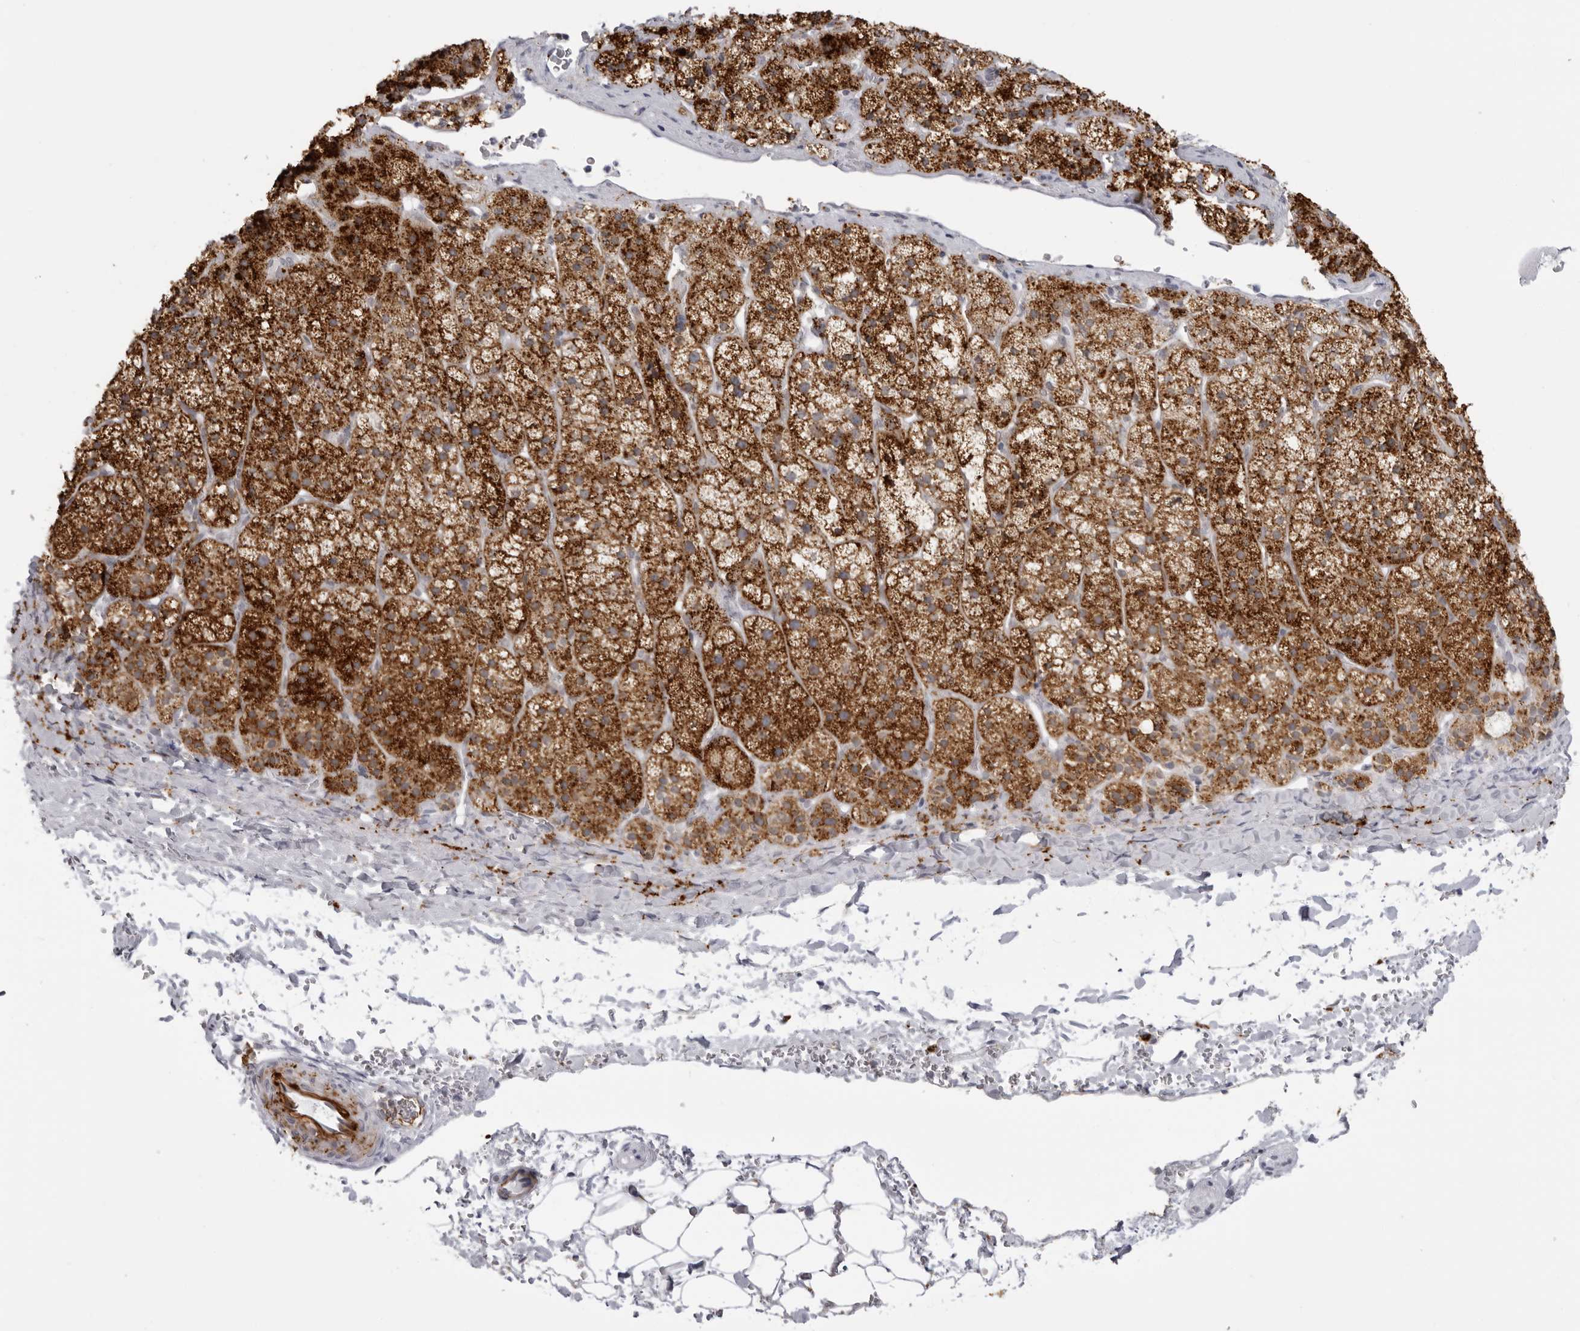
{"staining": {"intensity": "strong", "quantity": "25%-75%", "location": "cytoplasmic/membranous"}, "tissue": "adrenal gland", "cell_type": "Glandular cells", "image_type": "normal", "snomed": [{"axis": "morphology", "description": "Normal tissue, NOS"}, {"axis": "topography", "description": "Adrenal gland"}], "caption": "Brown immunohistochemical staining in normal human adrenal gland displays strong cytoplasmic/membranous expression in about 25%-75% of glandular cells.", "gene": "IL25", "patient": {"sex": "female", "age": 44}}